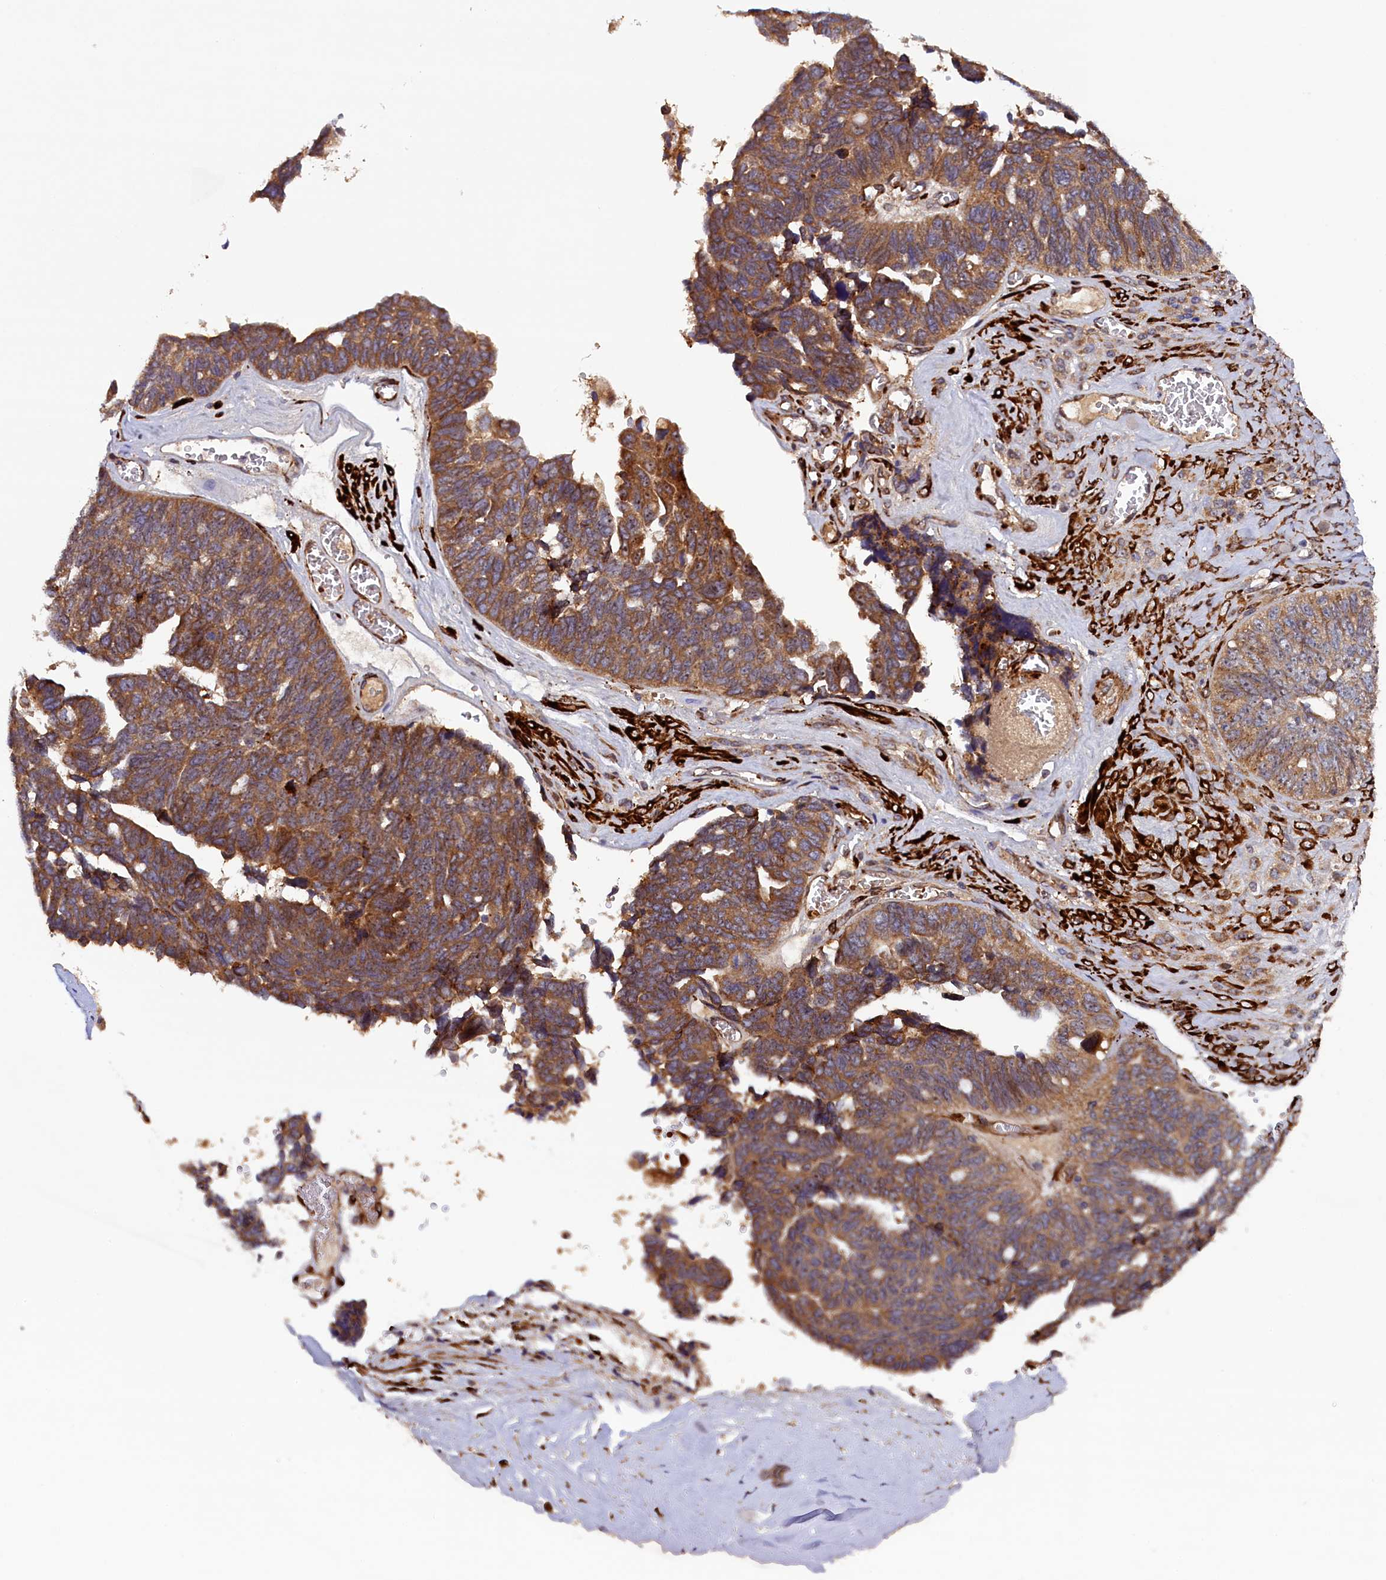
{"staining": {"intensity": "moderate", "quantity": ">75%", "location": "cytoplasmic/membranous"}, "tissue": "ovarian cancer", "cell_type": "Tumor cells", "image_type": "cancer", "snomed": [{"axis": "morphology", "description": "Cystadenocarcinoma, serous, NOS"}, {"axis": "topography", "description": "Ovary"}], "caption": "Immunohistochemical staining of ovarian serous cystadenocarcinoma reveals moderate cytoplasmic/membranous protein staining in approximately >75% of tumor cells.", "gene": "ARRDC4", "patient": {"sex": "female", "age": 79}}